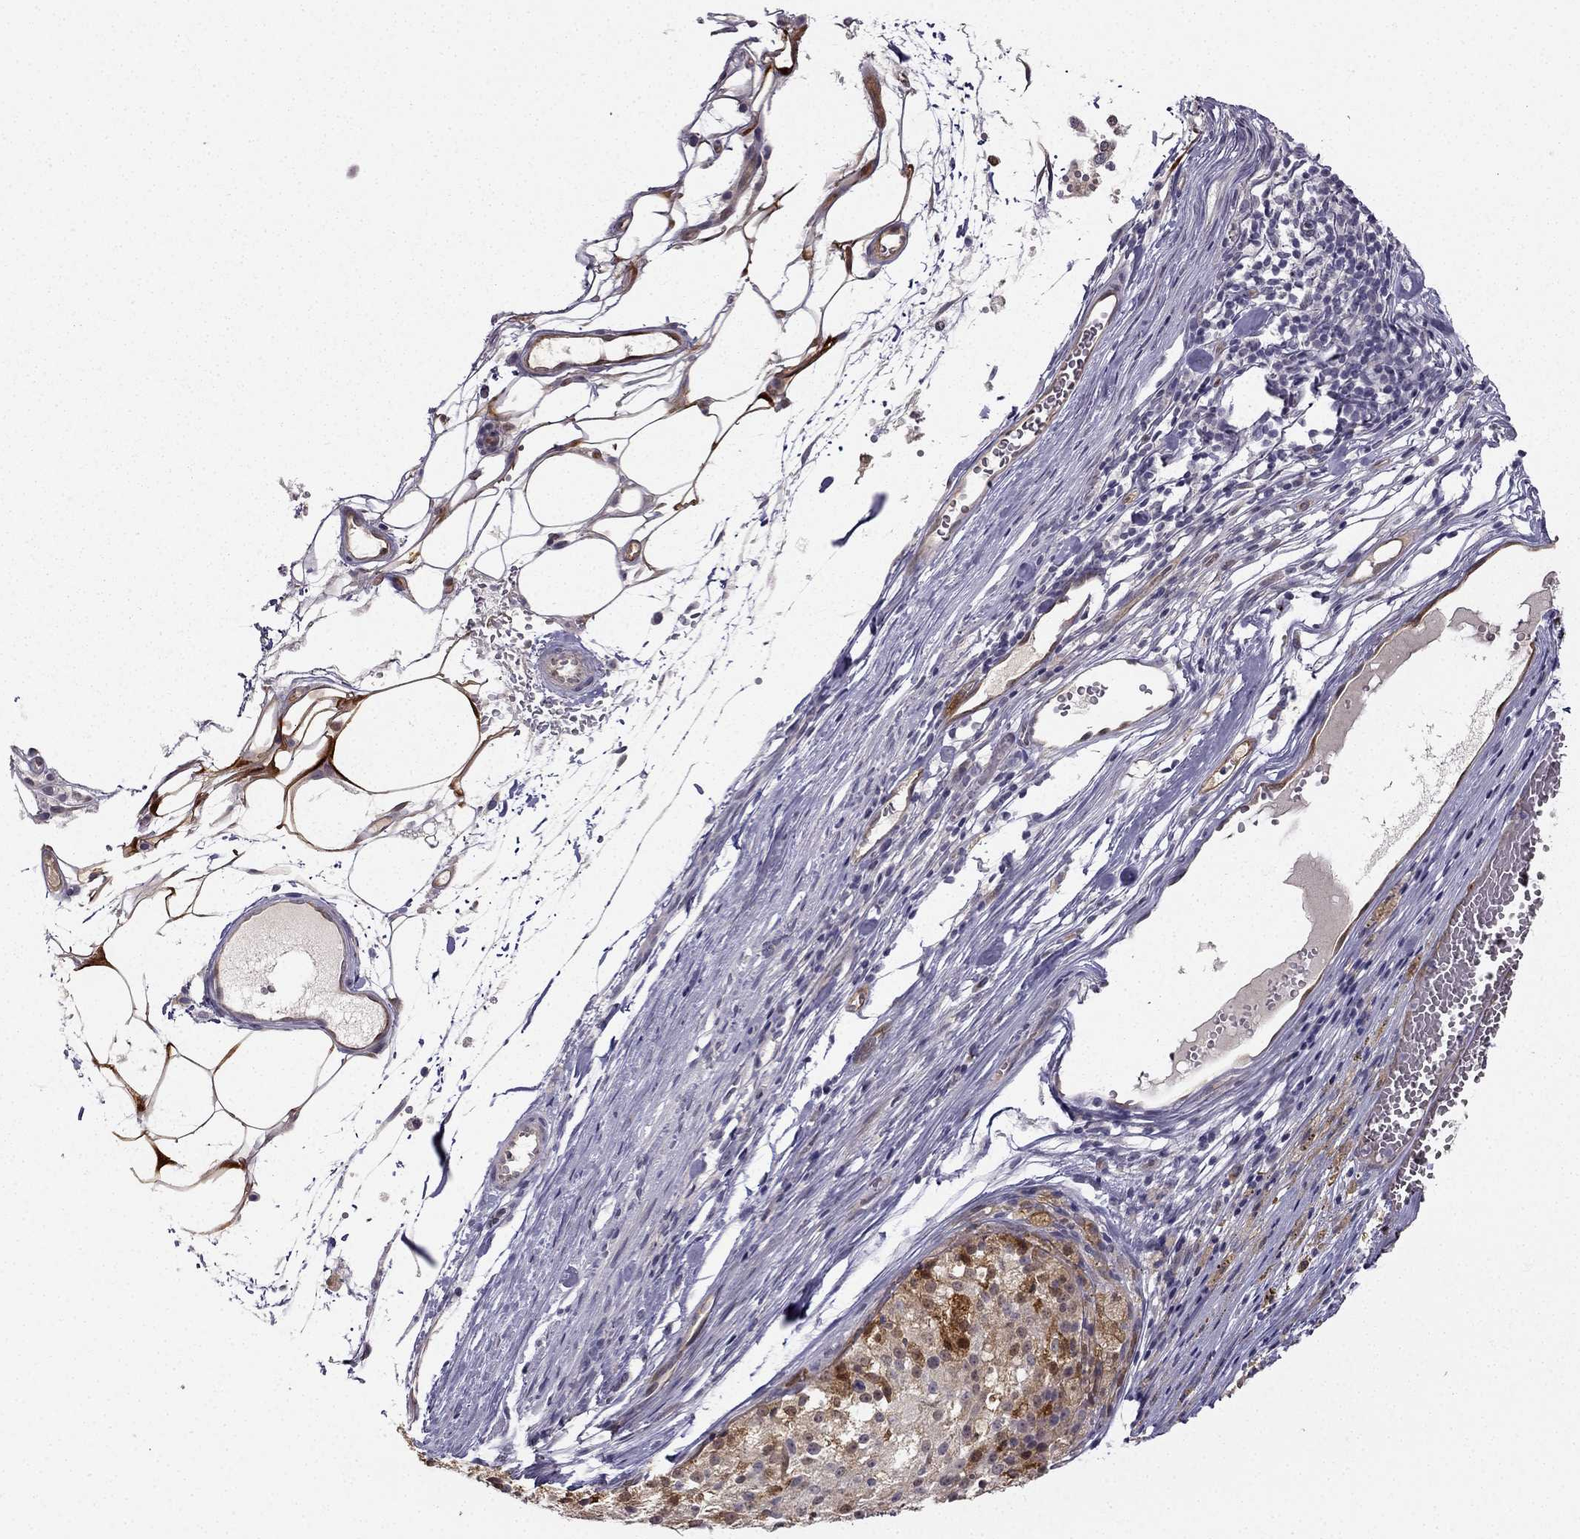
{"staining": {"intensity": "moderate", "quantity": "<25%", "location": "cytoplasmic/membranous"}, "tissue": "melanoma", "cell_type": "Tumor cells", "image_type": "cancer", "snomed": [{"axis": "morphology", "description": "Malignant melanoma, Metastatic site"}, {"axis": "topography", "description": "Lymph node"}], "caption": "Protein analysis of melanoma tissue demonstrates moderate cytoplasmic/membranous positivity in approximately <25% of tumor cells. Nuclei are stained in blue.", "gene": "NQO1", "patient": {"sex": "female", "age": 64}}